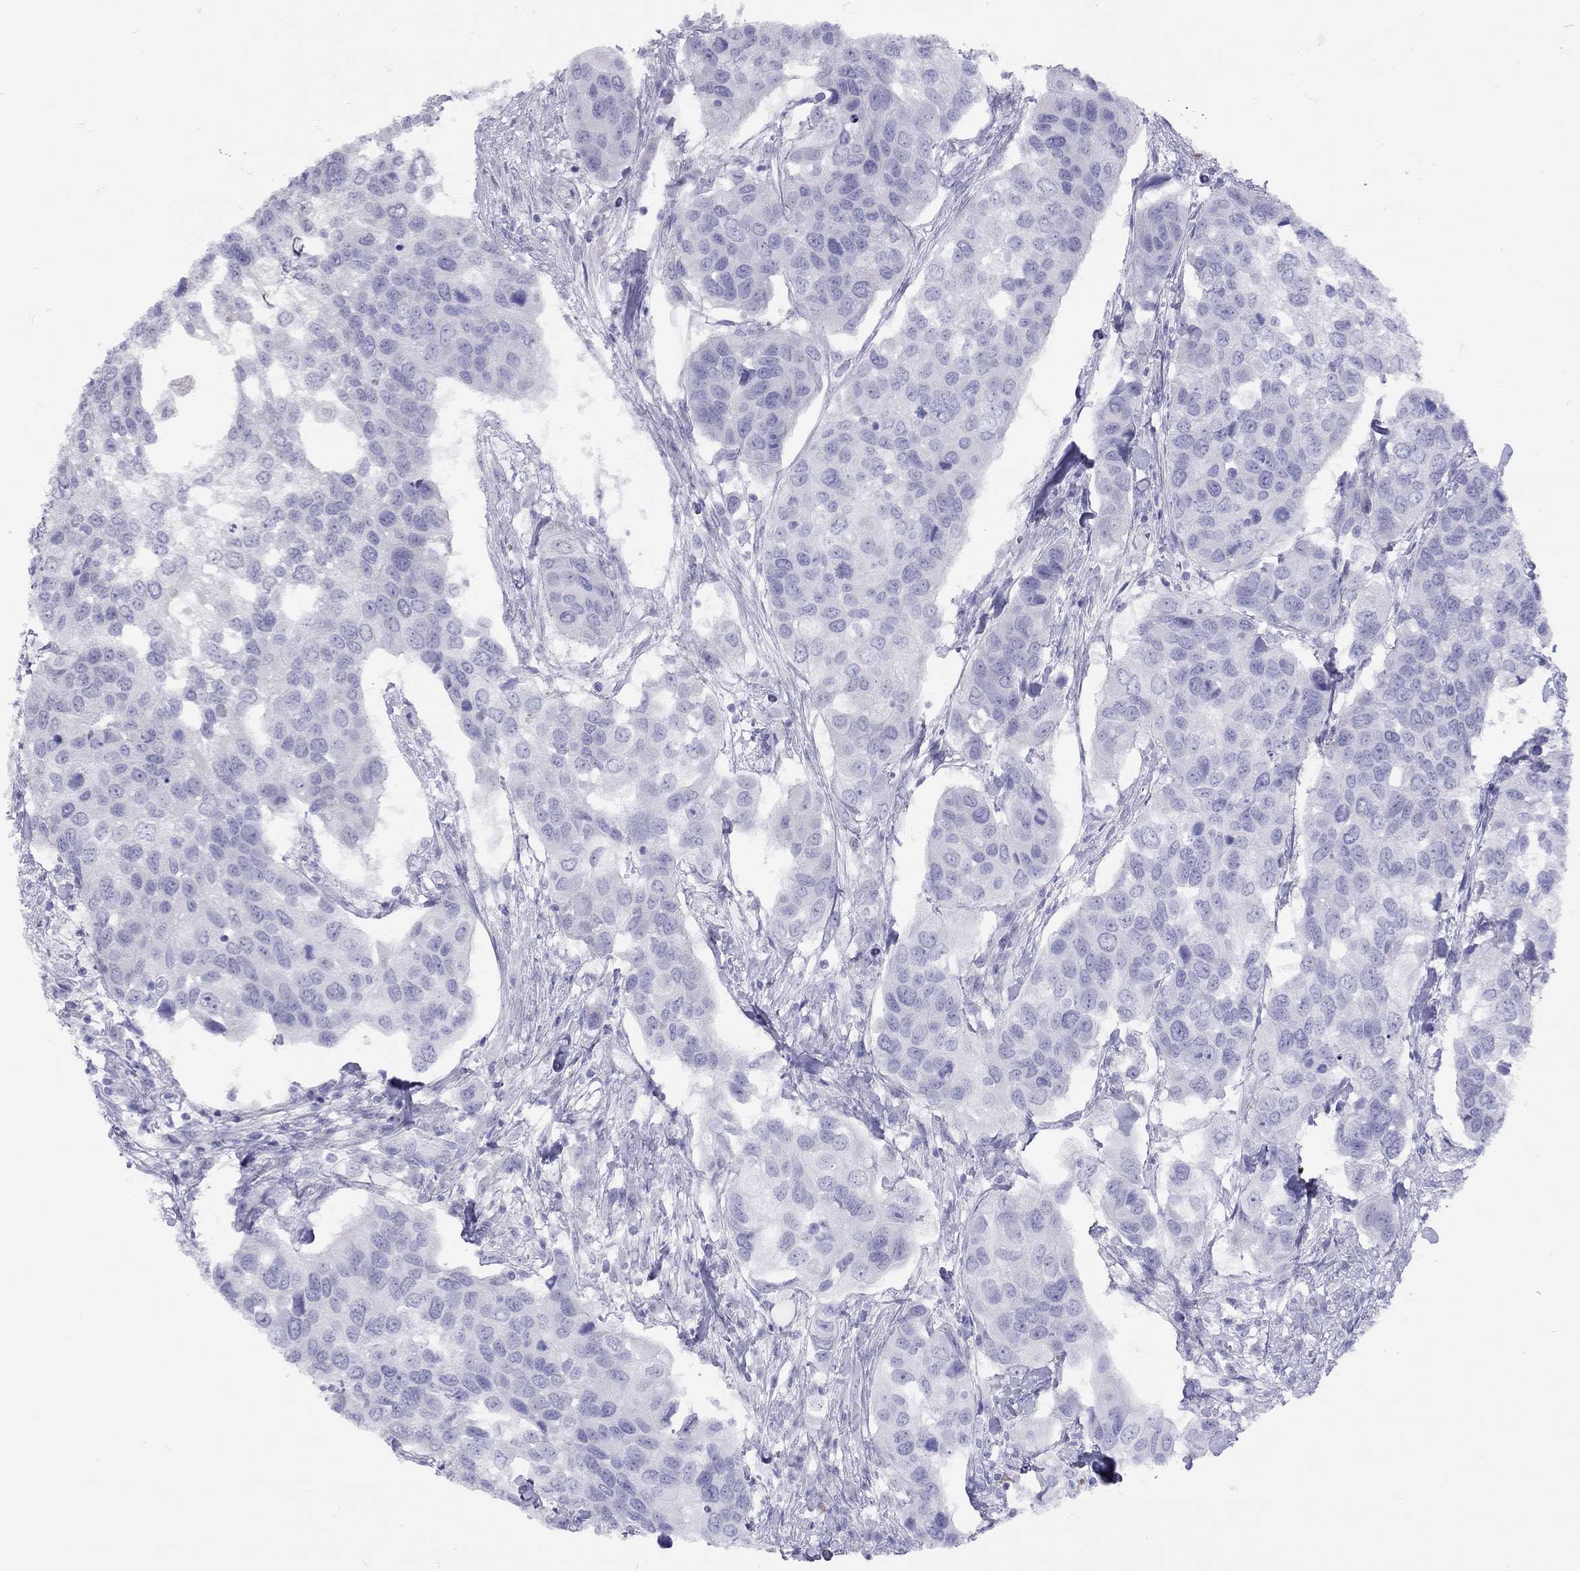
{"staining": {"intensity": "negative", "quantity": "none", "location": "none"}, "tissue": "urothelial cancer", "cell_type": "Tumor cells", "image_type": "cancer", "snomed": [{"axis": "morphology", "description": "Urothelial carcinoma, High grade"}, {"axis": "topography", "description": "Urinary bladder"}], "caption": "A high-resolution image shows immunohistochemistry staining of high-grade urothelial carcinoma, which demonstrates no significant staining in tumor cells.", "gene": "GRIA2", "patient": {"sex": "male", "age": 60}}